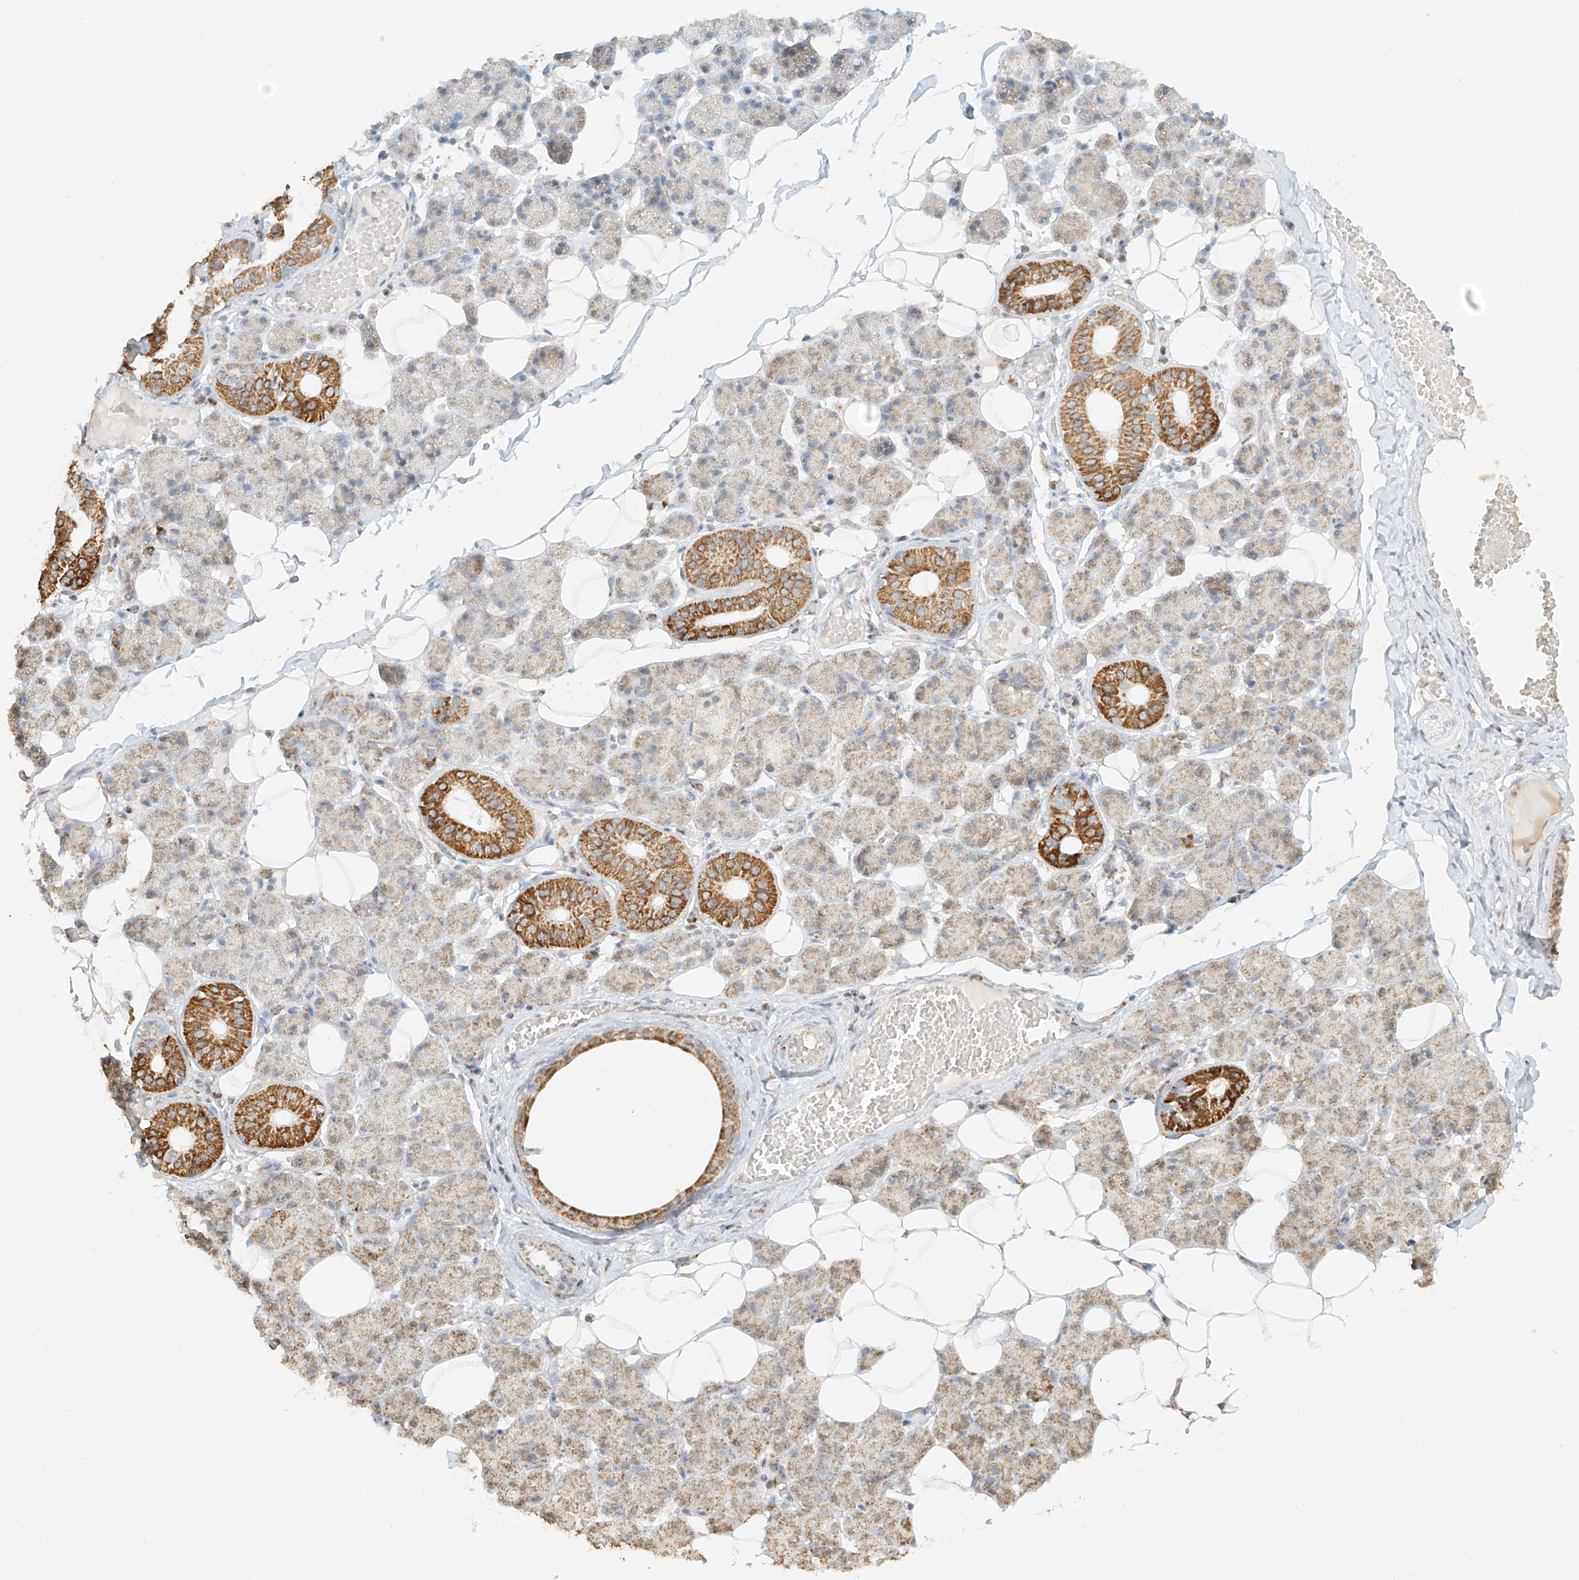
{"staining": {"intensity": "moderate", "quantity": "<25%", "location": "cytoplasmic/membranous"}, "tissue": "salivary gland", "cell_type": "Glandular cells", "image_type": "normal", "snomed": [{"axis": "morphology", "description": "Normal tissue, NOS"}, {"axis": "topography", "description": "Salivary gland"}], "caption": "Immunohistochemistry image of unremarkable salivary gland: human salivary gland stained using immunohistochemistry reveals low levels of moderate protein expression localized specifically in the cytoplasmic/membranous of glandular cells, appearing as a cytoplasmic/membranous brown color.", "gene": "MIPEP", "patient": {"sex": "female", "age": 33}}